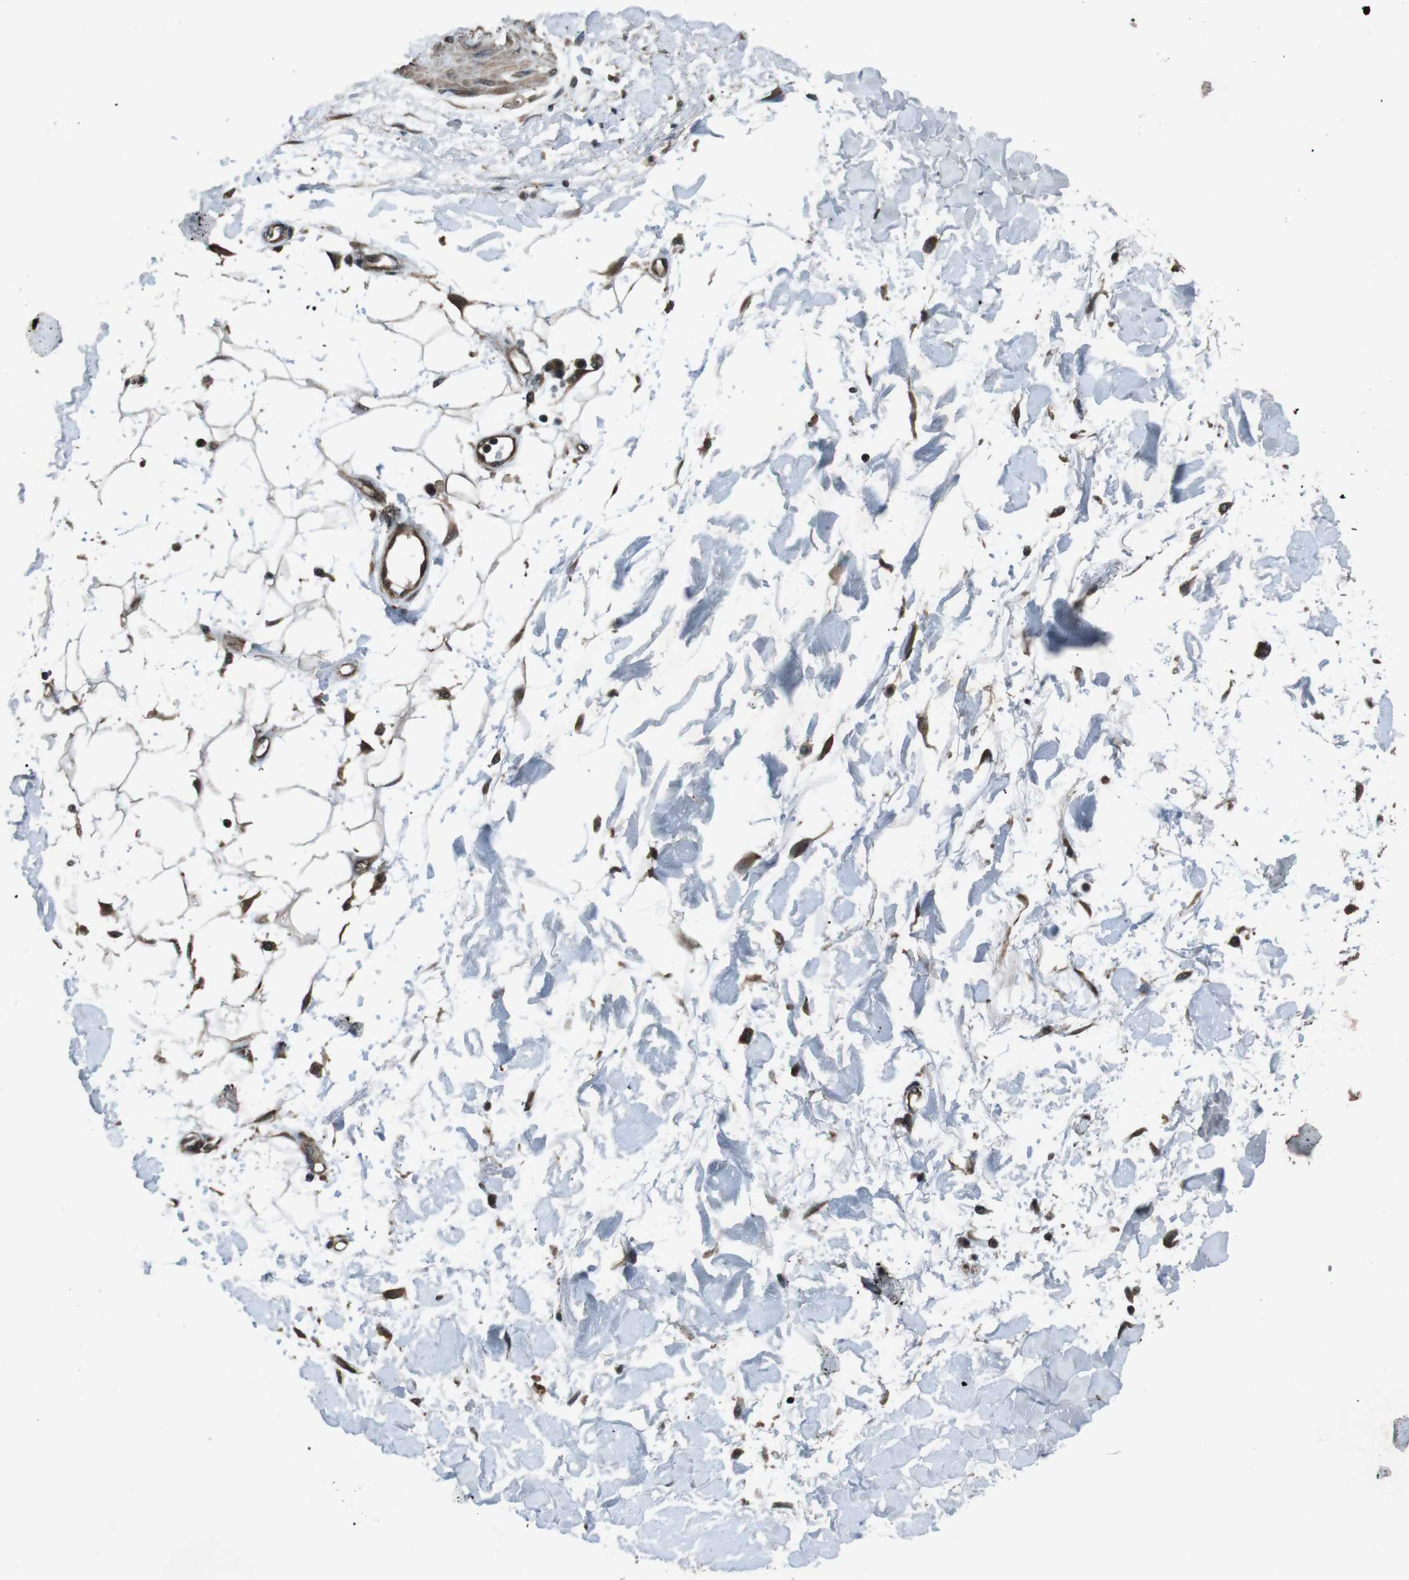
{"staining": {"intensity": "negative", "quantity": "none", "location": "none"}, "tissue": "adipose tissue", "cell_type": "Adipocytes", "image_type": "normal", "snomed": [{"axis": "morphology", "description": "Squamous cell carcinoma, NOS"}, {"axis": "topography", "description": "Skin"}], "caption": "Protein analysis of benign adipose tissue exhibits no significant expression in adipocytes. (Stains: DAB (3,3'-diaminobenzidine) immunohistochemistry with hematoxylin counter stain, Microscopy: brightfield microscopy at high magnification).", "gene": "SOCS1", "patient": {"sex": "male", "age": 83}}